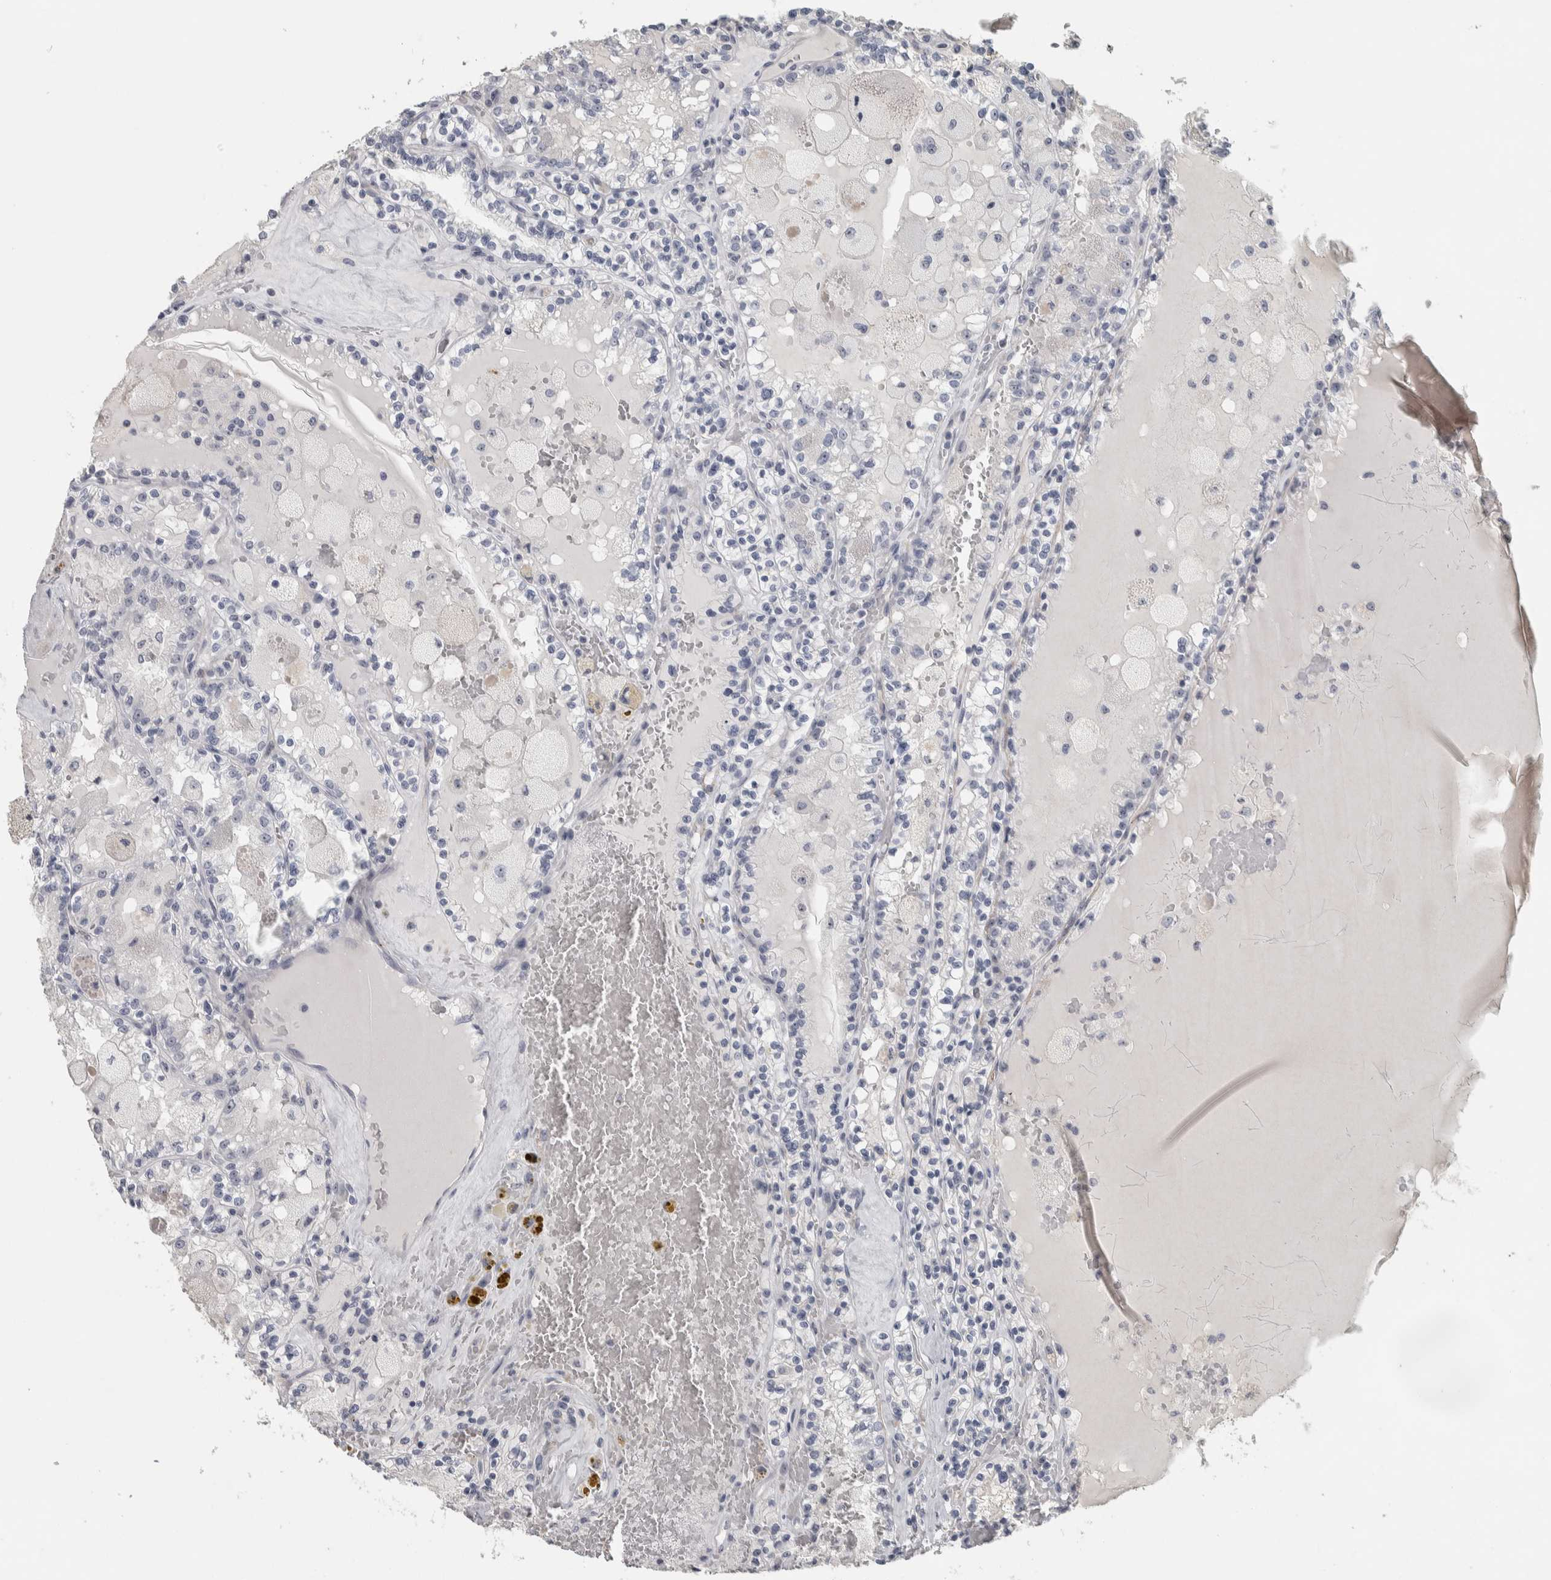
{"staining": {"intensity": "negative", "quantity": "none", "location": "none"}, "tissue": "renal cancer", "cell_type": "Tumor cells", "image_type": "cancer", "snomed": [{"axis": "morphology", "description": "Adenocarcinoma, NOS"}, {"axis": "topography", "description": "Kidney"}], "caption": "A photomicrograph of renal adenocarcinoma stained for a protein demonstrates no brown staining in tumor cells.", "gene": "DCAF10", "patient": {"sex": "female", "age": 56}}